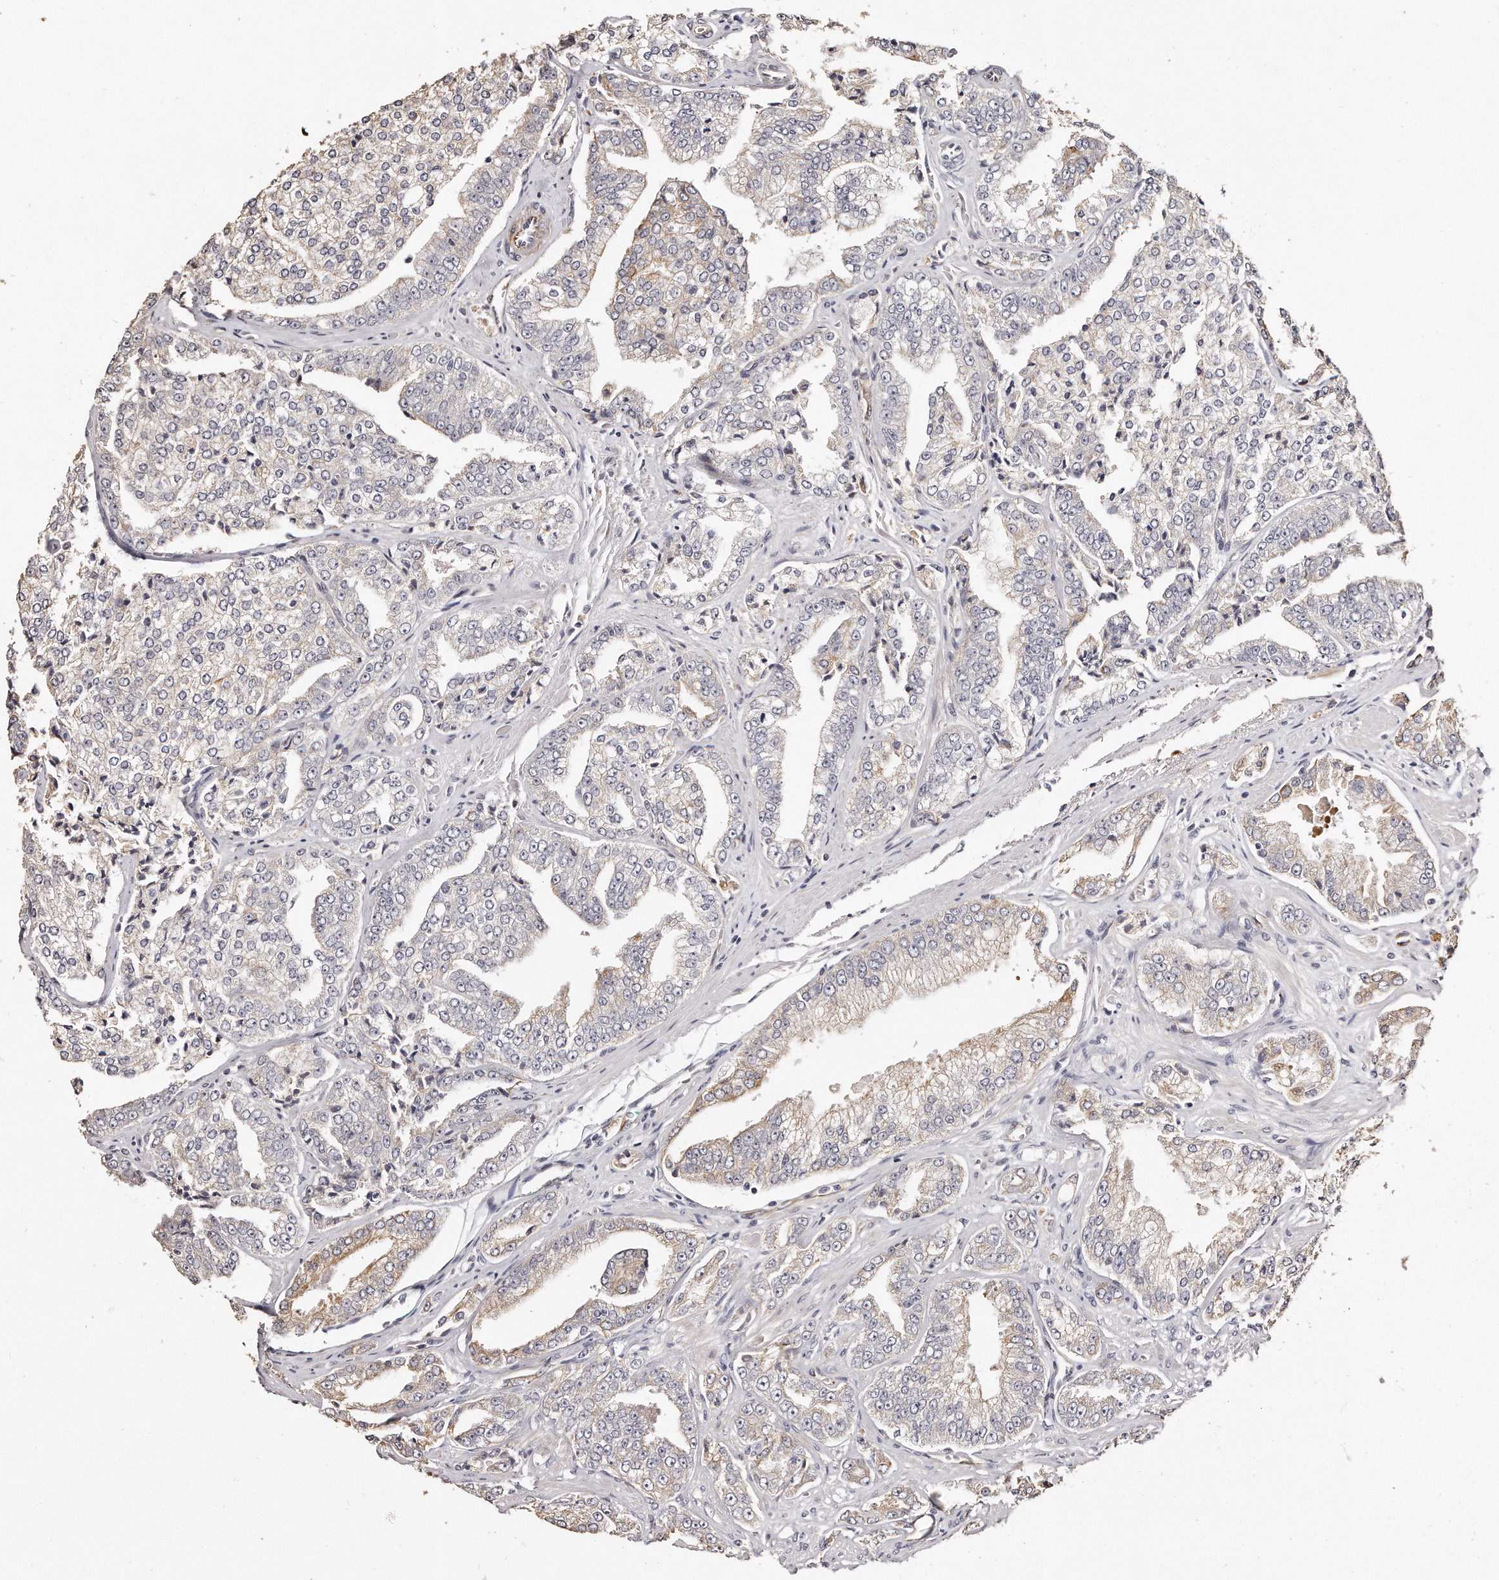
{"staining": {"intensity": "weak", "quantity": "25%-75%", "location": "cytoplasmic/membranous"}, "tissue": "prostate cancer", "cell_type": "Tumor cells", "image_type": "cancer", "snomed": [{"axis": "morphology", "description": "Adenocarcinoma, High grade"}, {"axis": "topography", "description": "Prostate"}], "caption": "Immunohistochemical staining of human prostate cancer demonstrates low levels of weak cytoplasmic/membranous protein positivity in about 25%-75% of tumor cells. The protein of interest is shown in brown color, while the nuclei are stained blue.", "gene": "ZYG11A", "patient": {"sex": "male", "age": 71}}